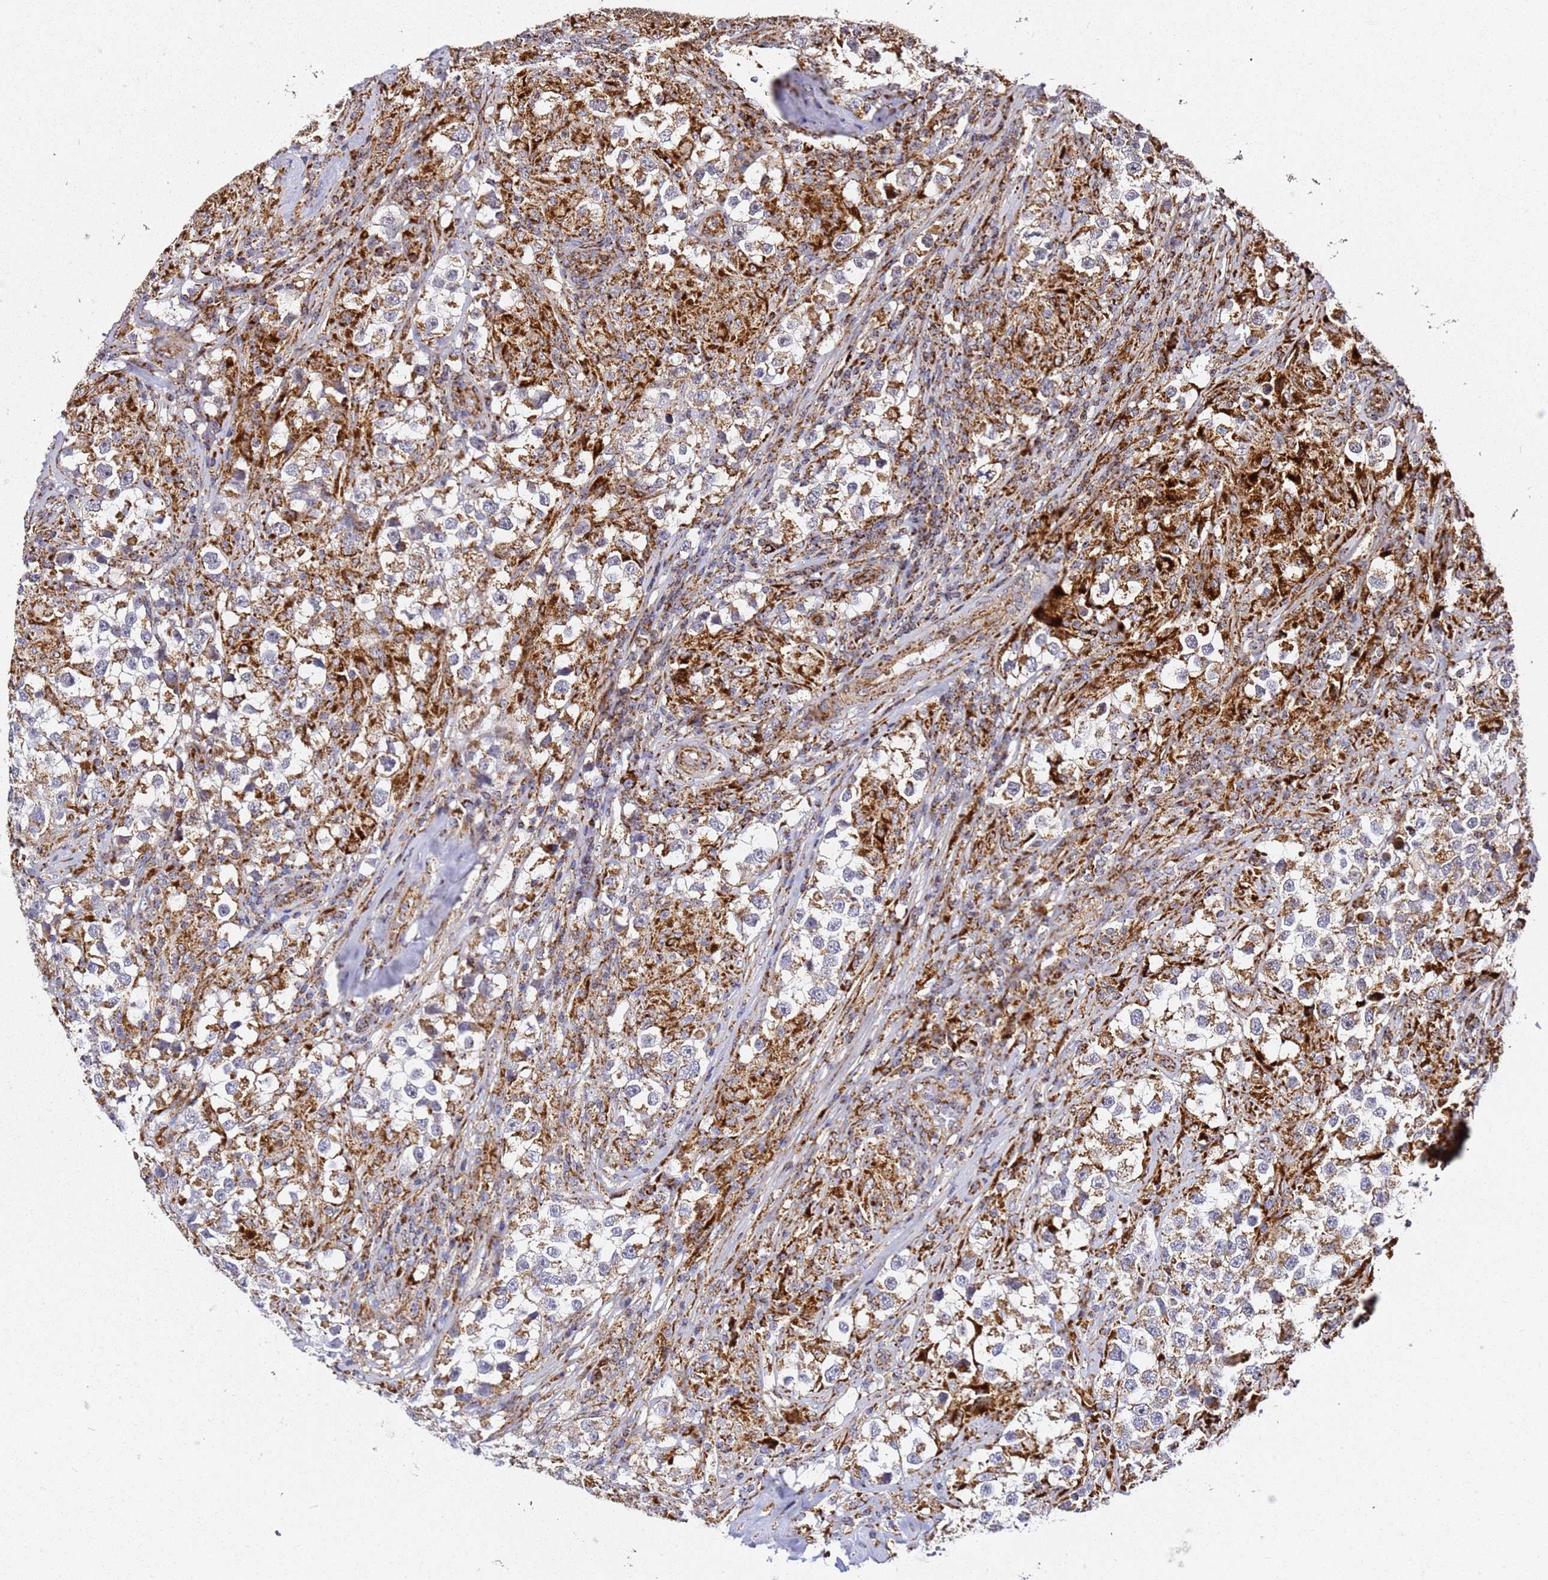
{"staining": {"intensity": "moderate", "quantity": "25%-75%", "location": "cytoplasmic/membranous"}, "tissue": "testis cancer", "cell_type": "Tumor cells", "image_type": "cancer", "snomed": [{"axis": "morphology", "description": "Seminoma, NOS"}, {"axis": "topography", "description": "Testis"}], "caption": "Immunohistochemistry histopathology image of neoplastic tissue: human testis seminoma stained using immunohistochemistry exhibits medium levels of moderate protein expression localized specifically in the cytoplasmic/membranous of tumor cells, appearing as a cytoplasmic/membranous brown color.", "gene": "NDUFA3", "patient": {"sex": "male", "age": 46}}